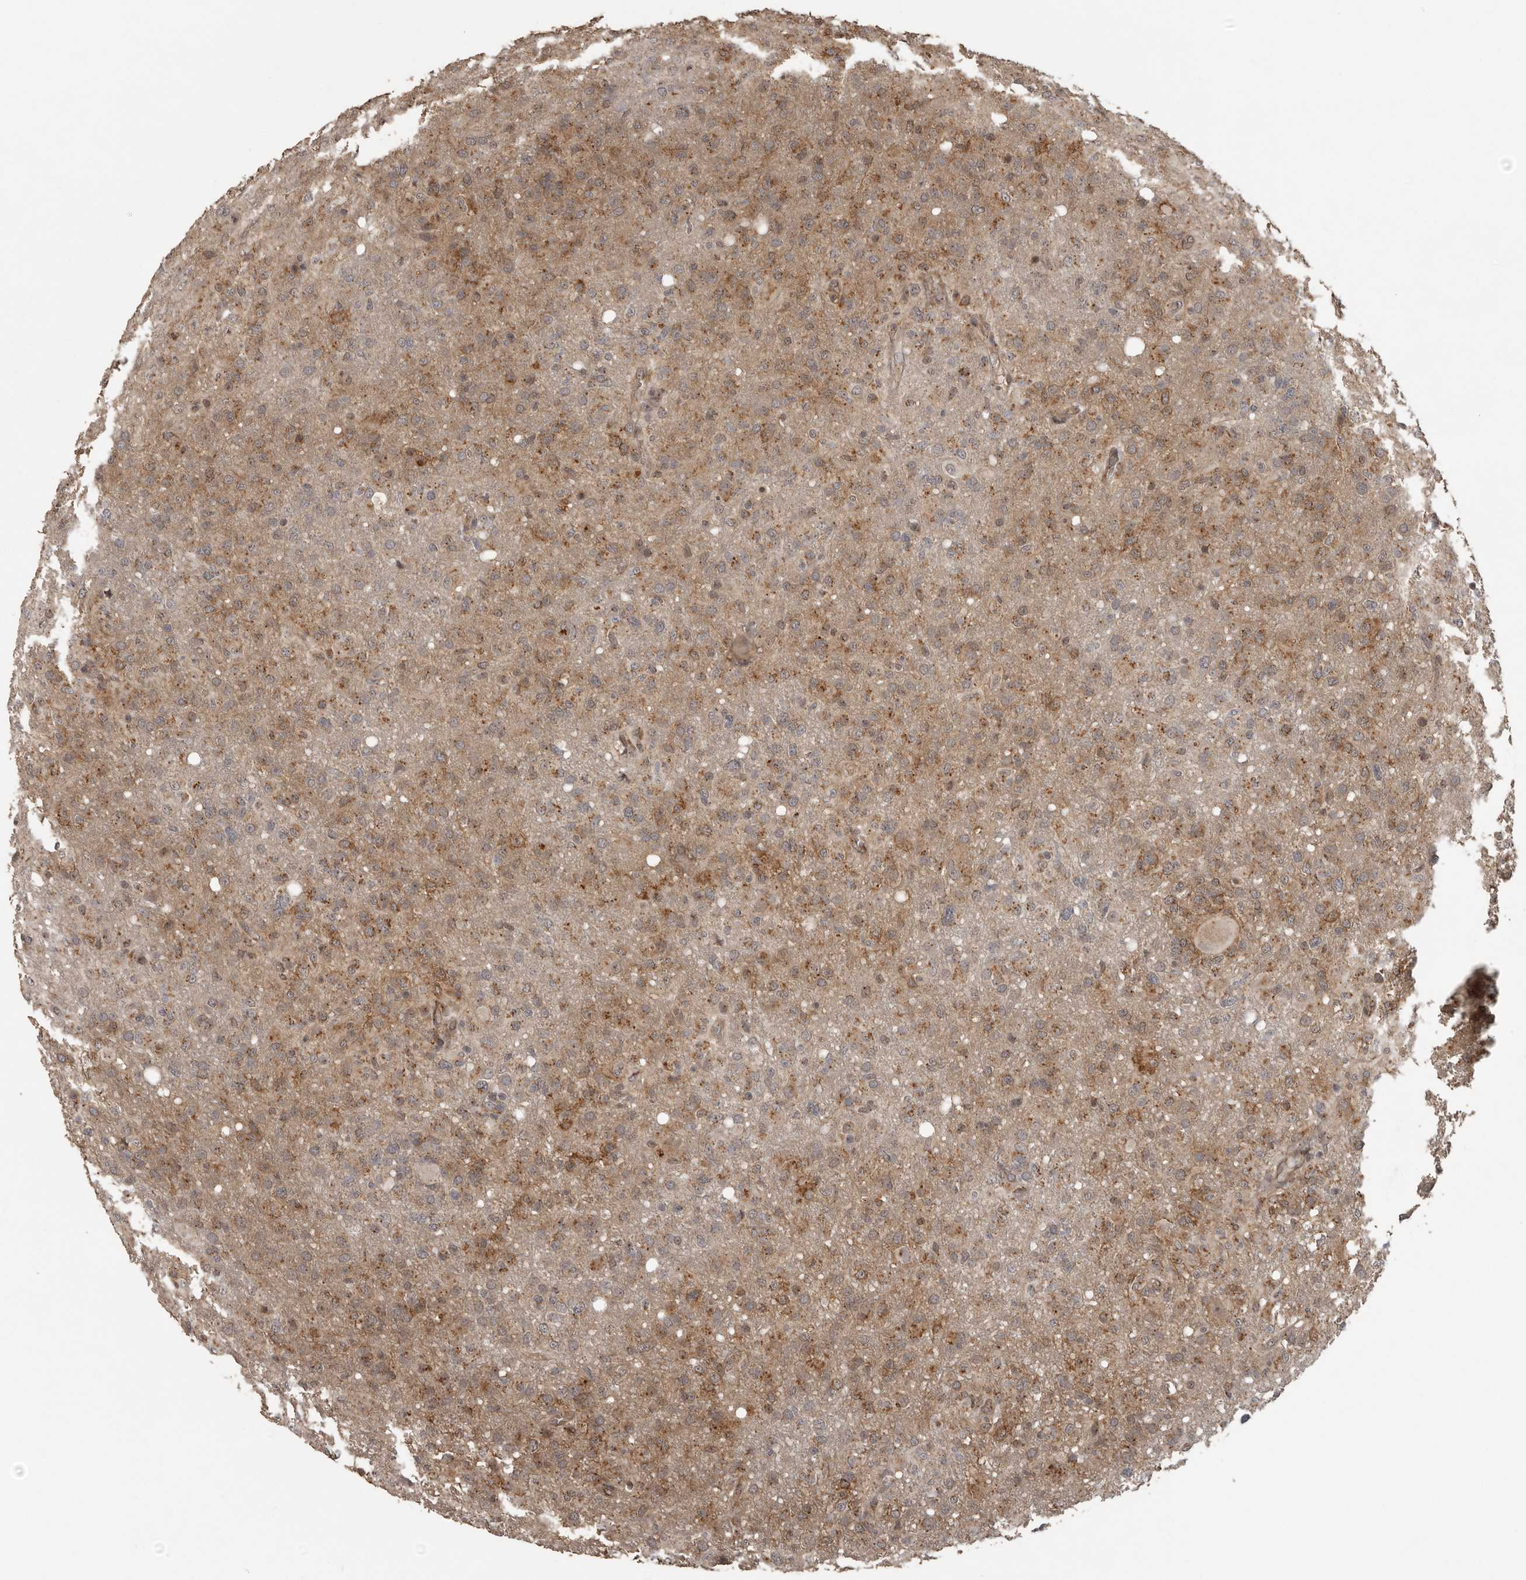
{"staining": {"intensity": "weak", "quantity": "25%-75%", "location": "cytoplasmic/membranous"}, "tissue": "glioma", "cell_type": "Tumor cells", "image_type": "cancer", "snomed": [{"axis": "morphology", "description": "Glioma, malignant, High grade"}, {"axis": "topography", "description": "Brain"}], "caption": "Protein staining of malignant glioma (high-grade) tissue reveals weak cytoplasmic/membranous positivity in approximately 25%-75% of tumor cells. (DAB (3,3'-diaminobenzidine) = brown stain, brightfield microscopy at high magnification).", "gene": "CEP350", "patient": {"sex": "female", "age": 57}}